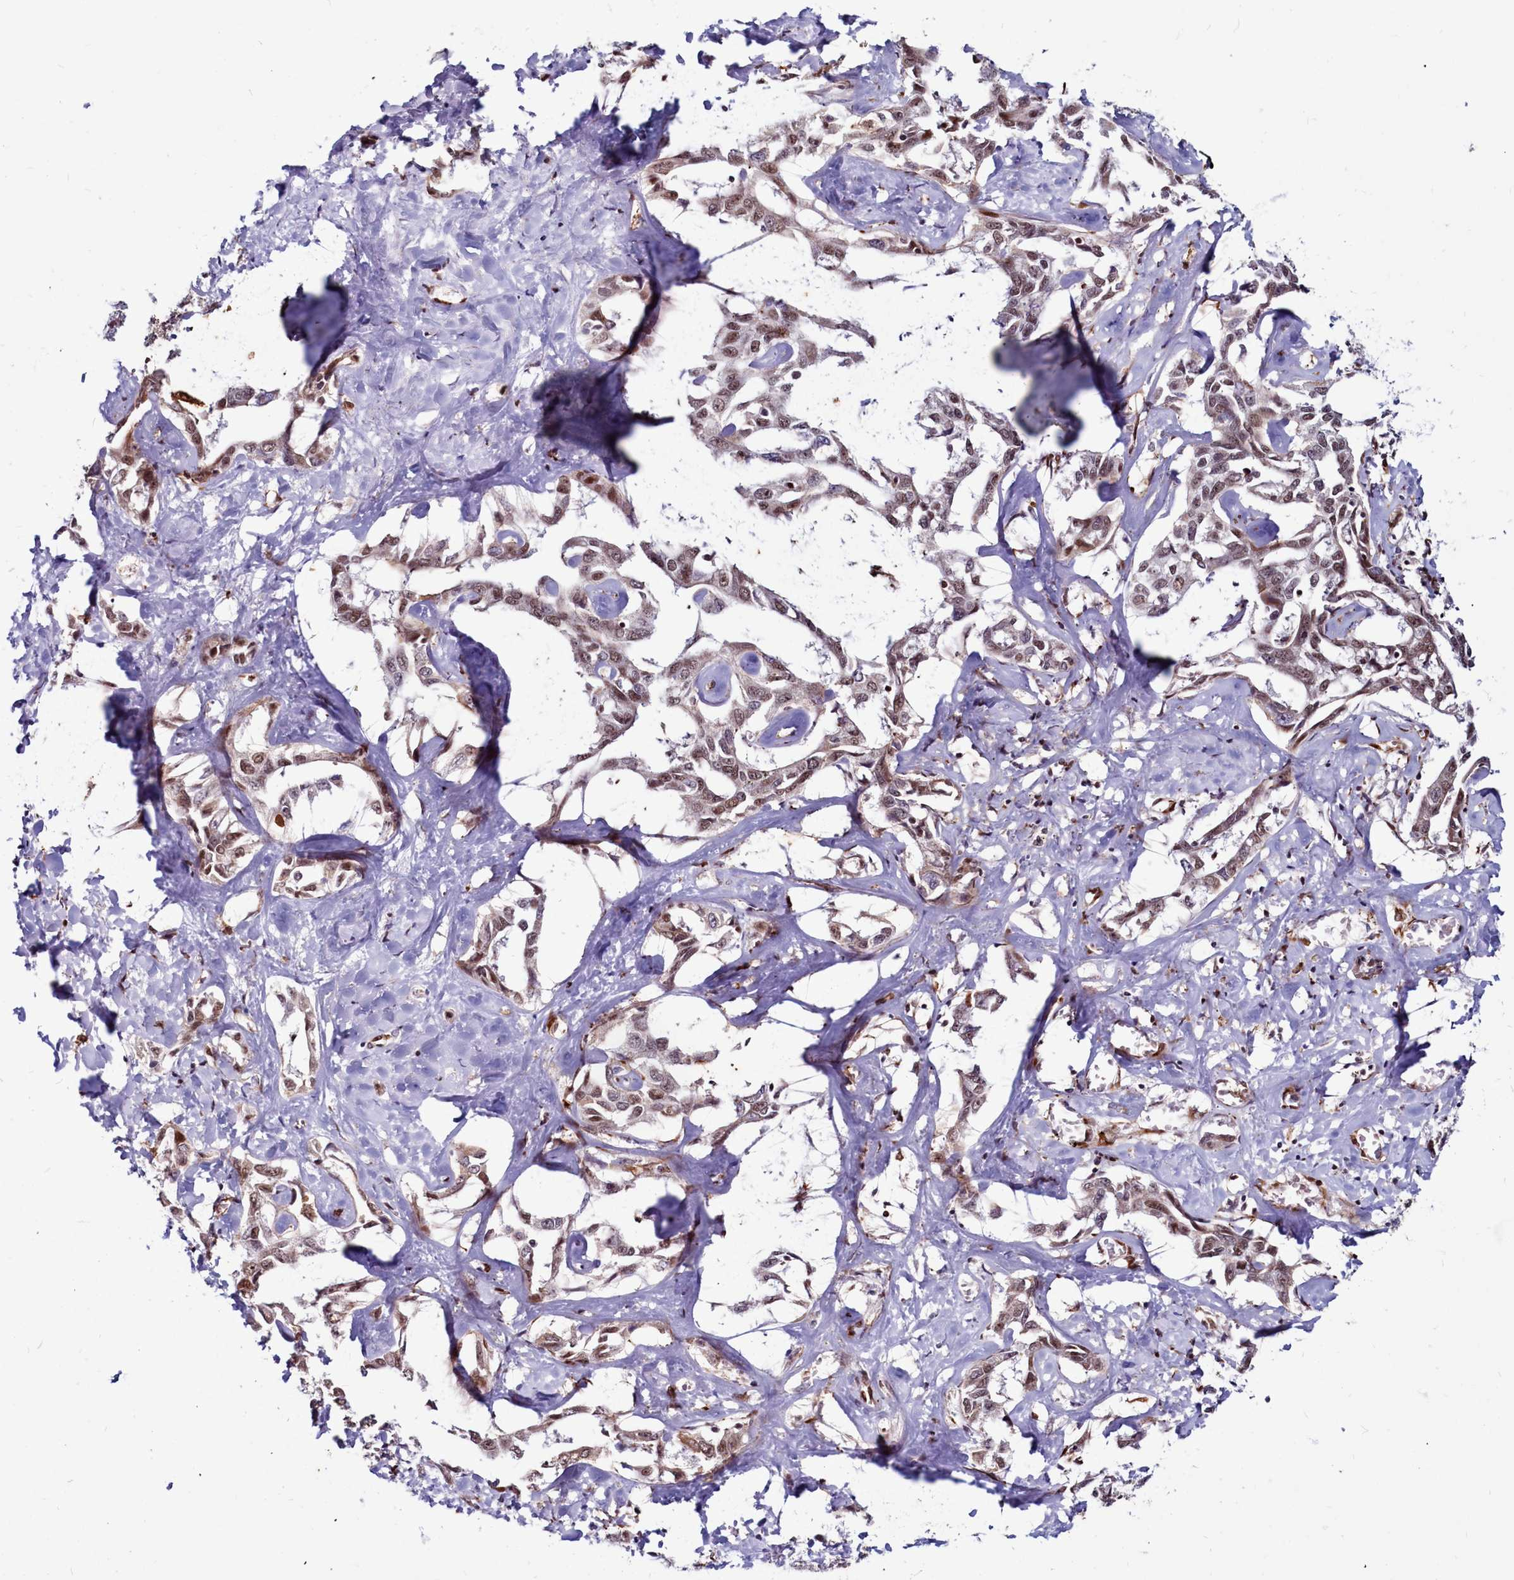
{"staining": {"intensity": "moderate", "quantity": ">75%", "location": "nuclear"}, "tissue": "liver cancer", "cell_type": "Tumor cells", "image_type": "cancer", "snomed": [{"axis": "morphology", "description": "Cholangiocarcinoma"}, {"axis": "topography", "description": "Liver"}], "caption": "Human liver cancer stained with a brown dye shows moderate nuclear positive staining in about >75% of tumor cells.", "gene": "CLK3", "patient": {"sex": "male", "age": 59}}